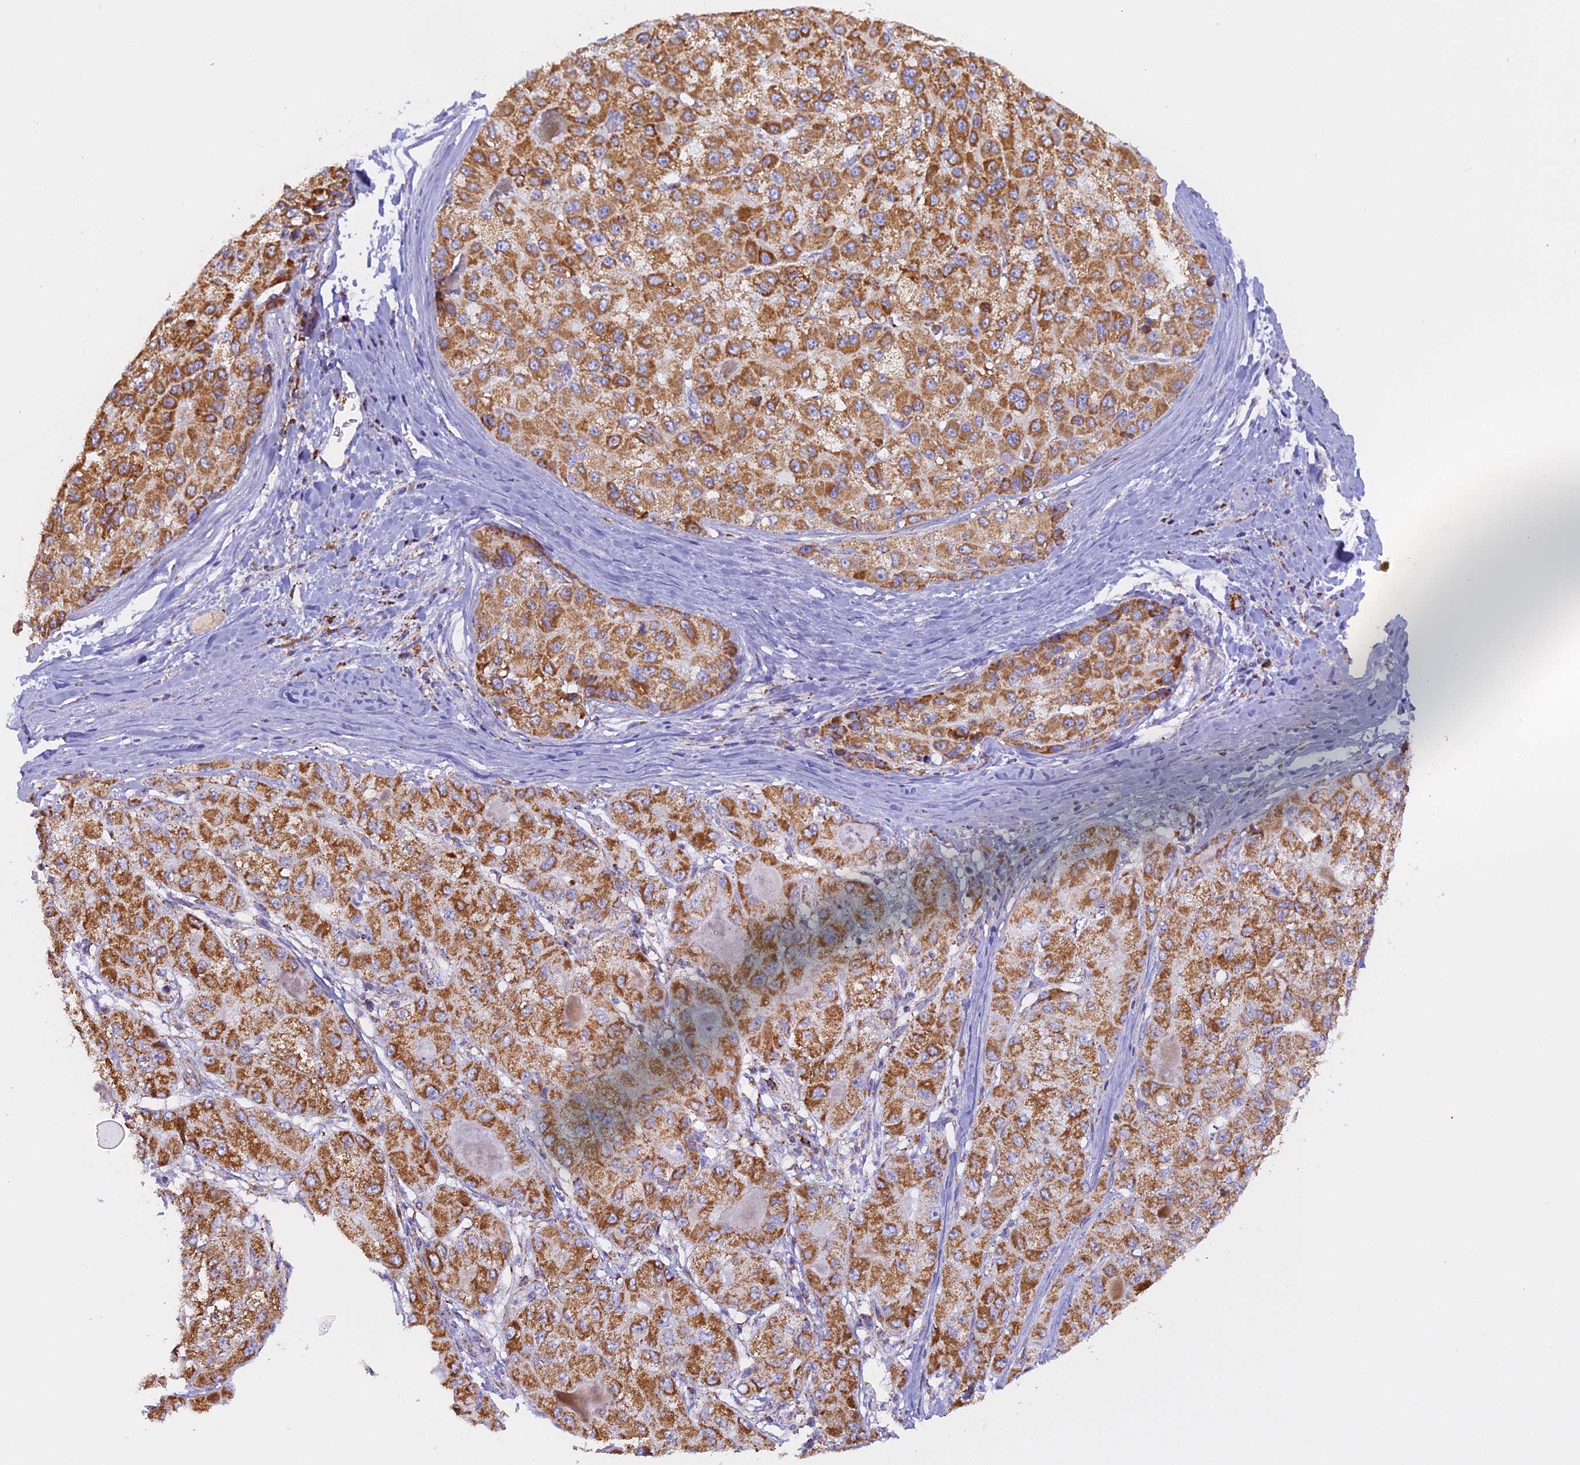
{"staining": {"intensity": "moderate", "quantity": ">75%", "location": "cytoplasmic/membranous"}, "tissue": "liver cancer", "cell_type": "Tumor cells", "image_type": "cancer", "snomed": [{"axis": "morphology", "description": "Carcinoma, Hepatocellular, NOS"}, {"axis": "topography", "description": "Liver"}], "caption": "Moderate cytoplasmic/membranous protein positivity is identified in approximately >75% of tumor cells in liver hepatocellular carcinoma. The staining is performed using DAB (3,3'-diaminobenzidine) brown chromogen to label protein expression. The nuclei are counter-stained blue using hematoxylin.", "gene": "KCNG1", "patient": {"sex": "male", "age": 80}}